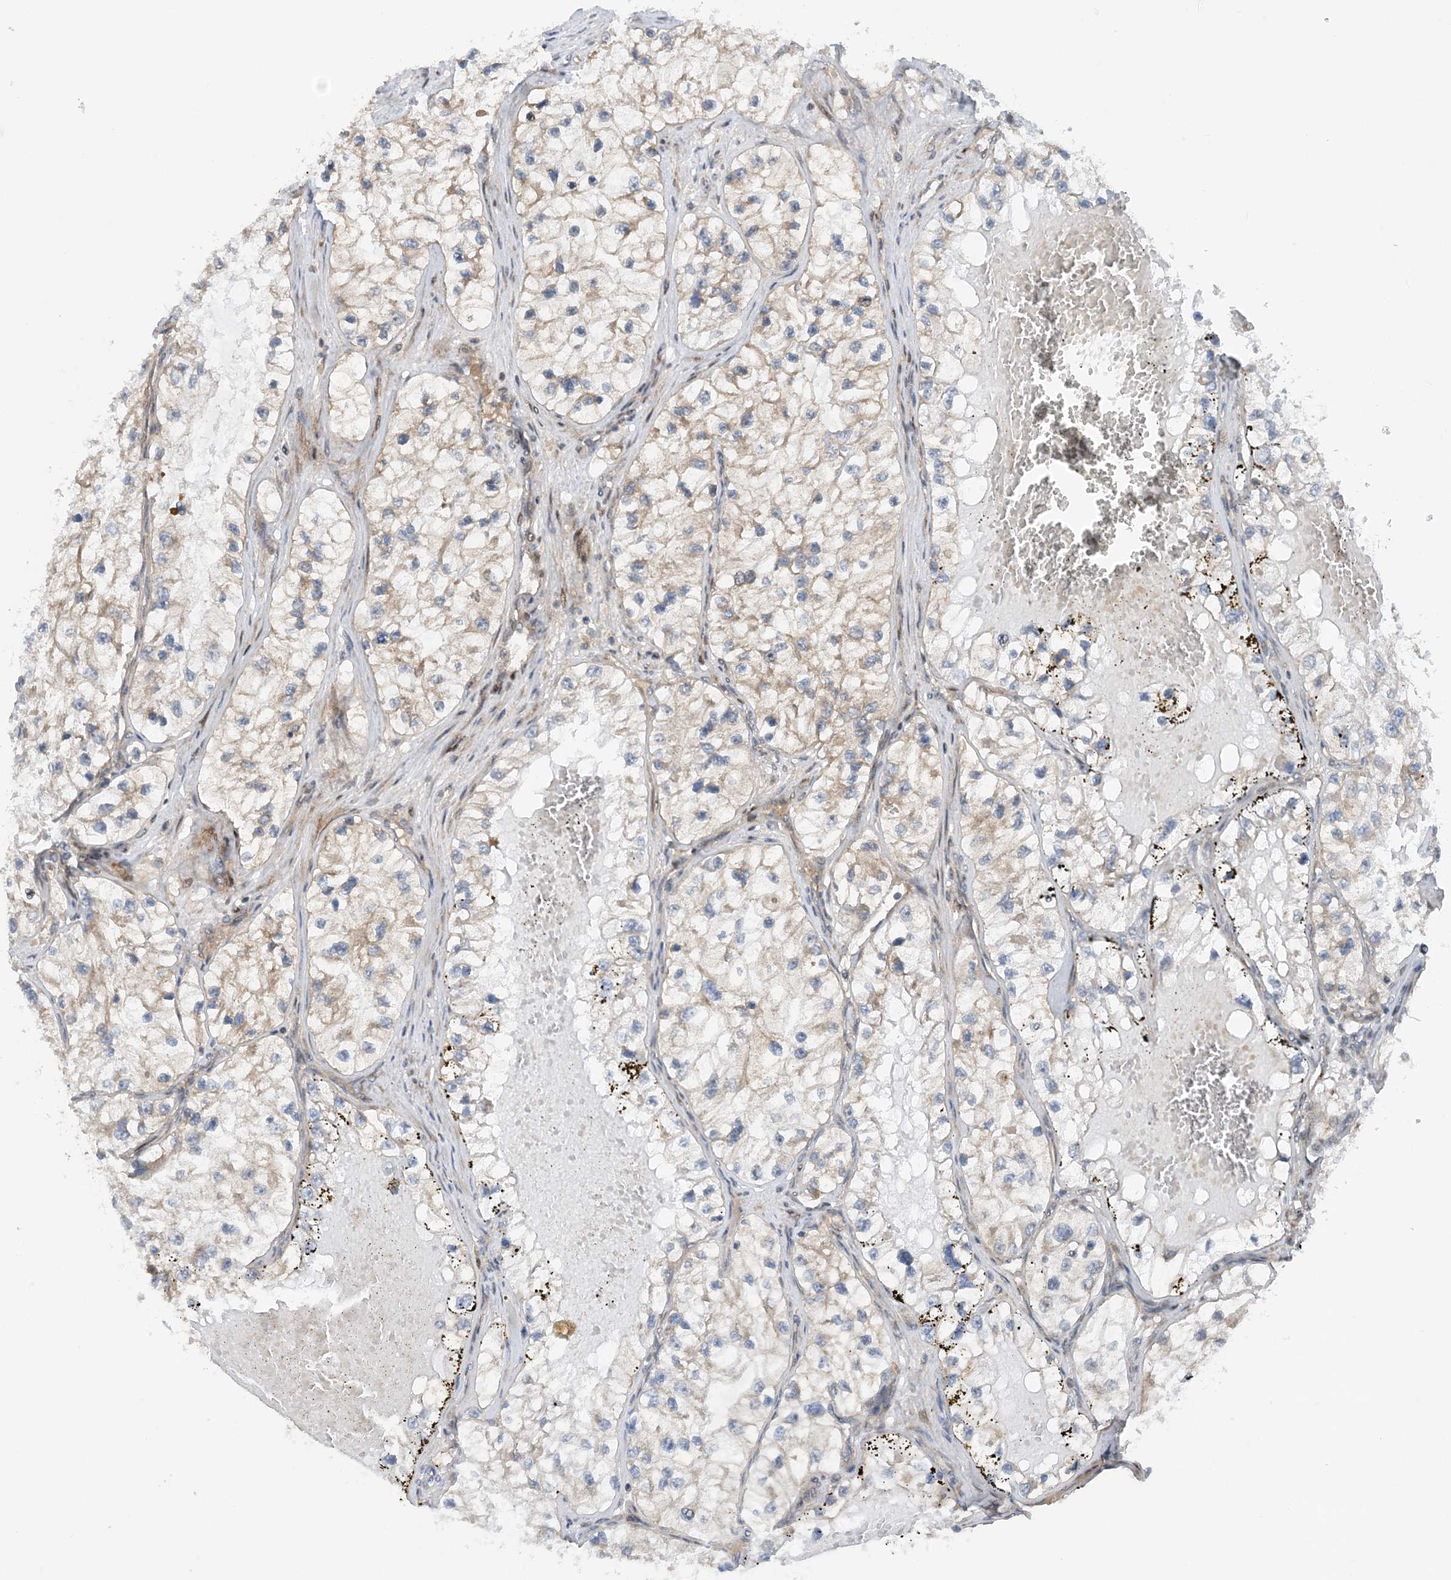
{"staining": {"intensity": "moderate", "quantity": "25%-75%", "location": "cytoplasmic/membranous"}, "tissue": "renal cancer", "cell_type": "Tumor cells", "image_type": "cancer", "snomed": [{"axis": "morphology", "description": "Adenocarcinoma, NOS"}, {"axis": "topography", "description": "Kidney"}], "caption": "The micrograph exhibits immunohistochemical staining of renal cancer. There is moderate cytoplasmic/membranous expression is present in approximately 25%-75% of tumor cells. (DAB (3,3'-diaminobenzidine) IHC with brightfield microscopy, high magnification).", "gene": "HEMK1", "patient": {"sex": "female", "age": 57}}